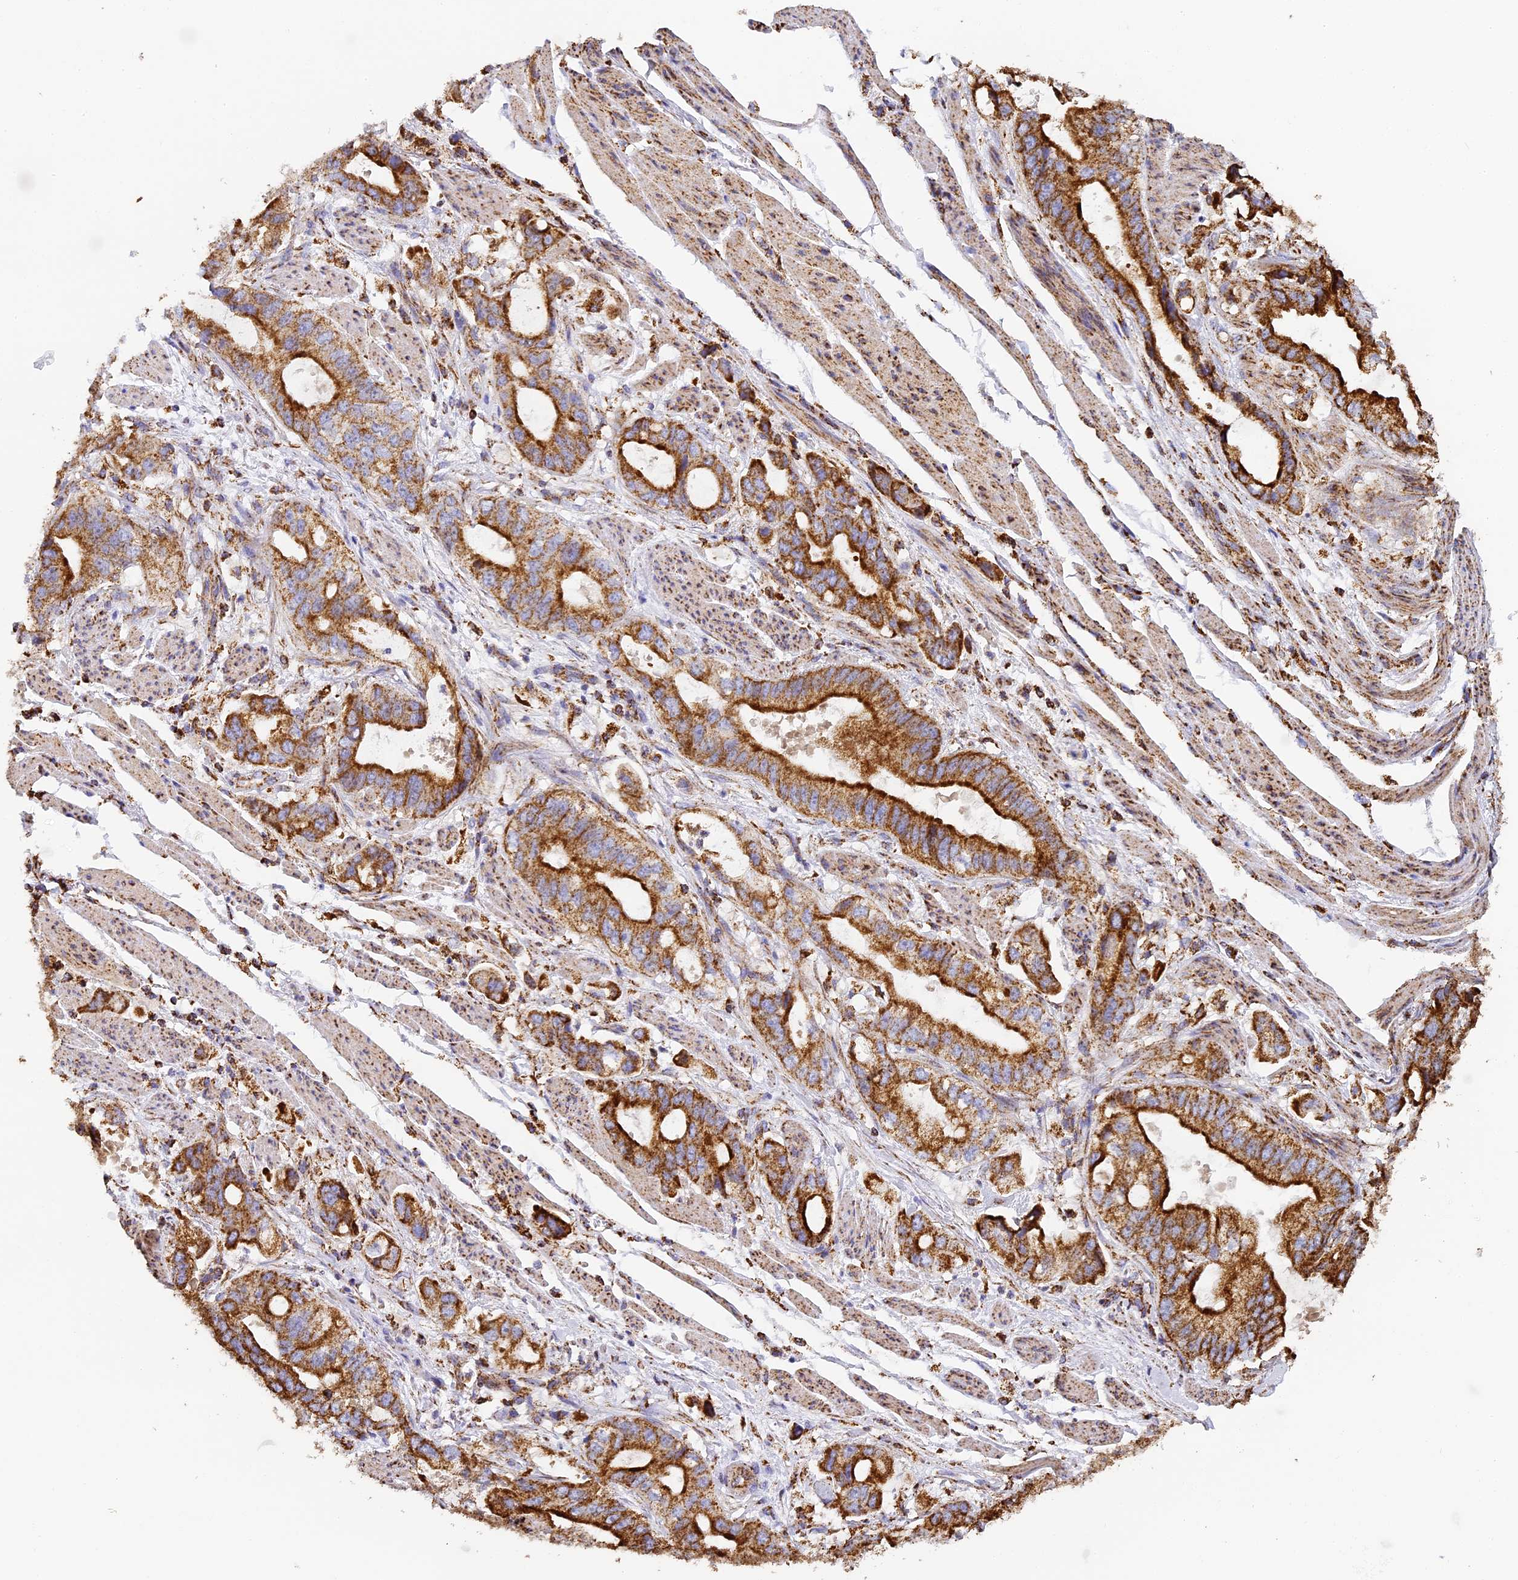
{"staining": {"intensity": "strong", "quantity": ">75%", "location": "cytoplasmic/membranous"}, "tissue": "stomach cancer", "cell_type": "Tumor cells", "image_type": "cancer", "snomed": [{"axis": "morphology", "description": "Adenocarcinoma, NOS"}, {"axis": "topography", "description": "Stomach"}], "caption": "Strong cytoplasmic/membranous staining for a protein is seen in approximately >75% of tumor cells of adenocarcinoma (stomach) using IHC.", "gene": "STK17A", "patient": {"sex": "male", "age": 62}}